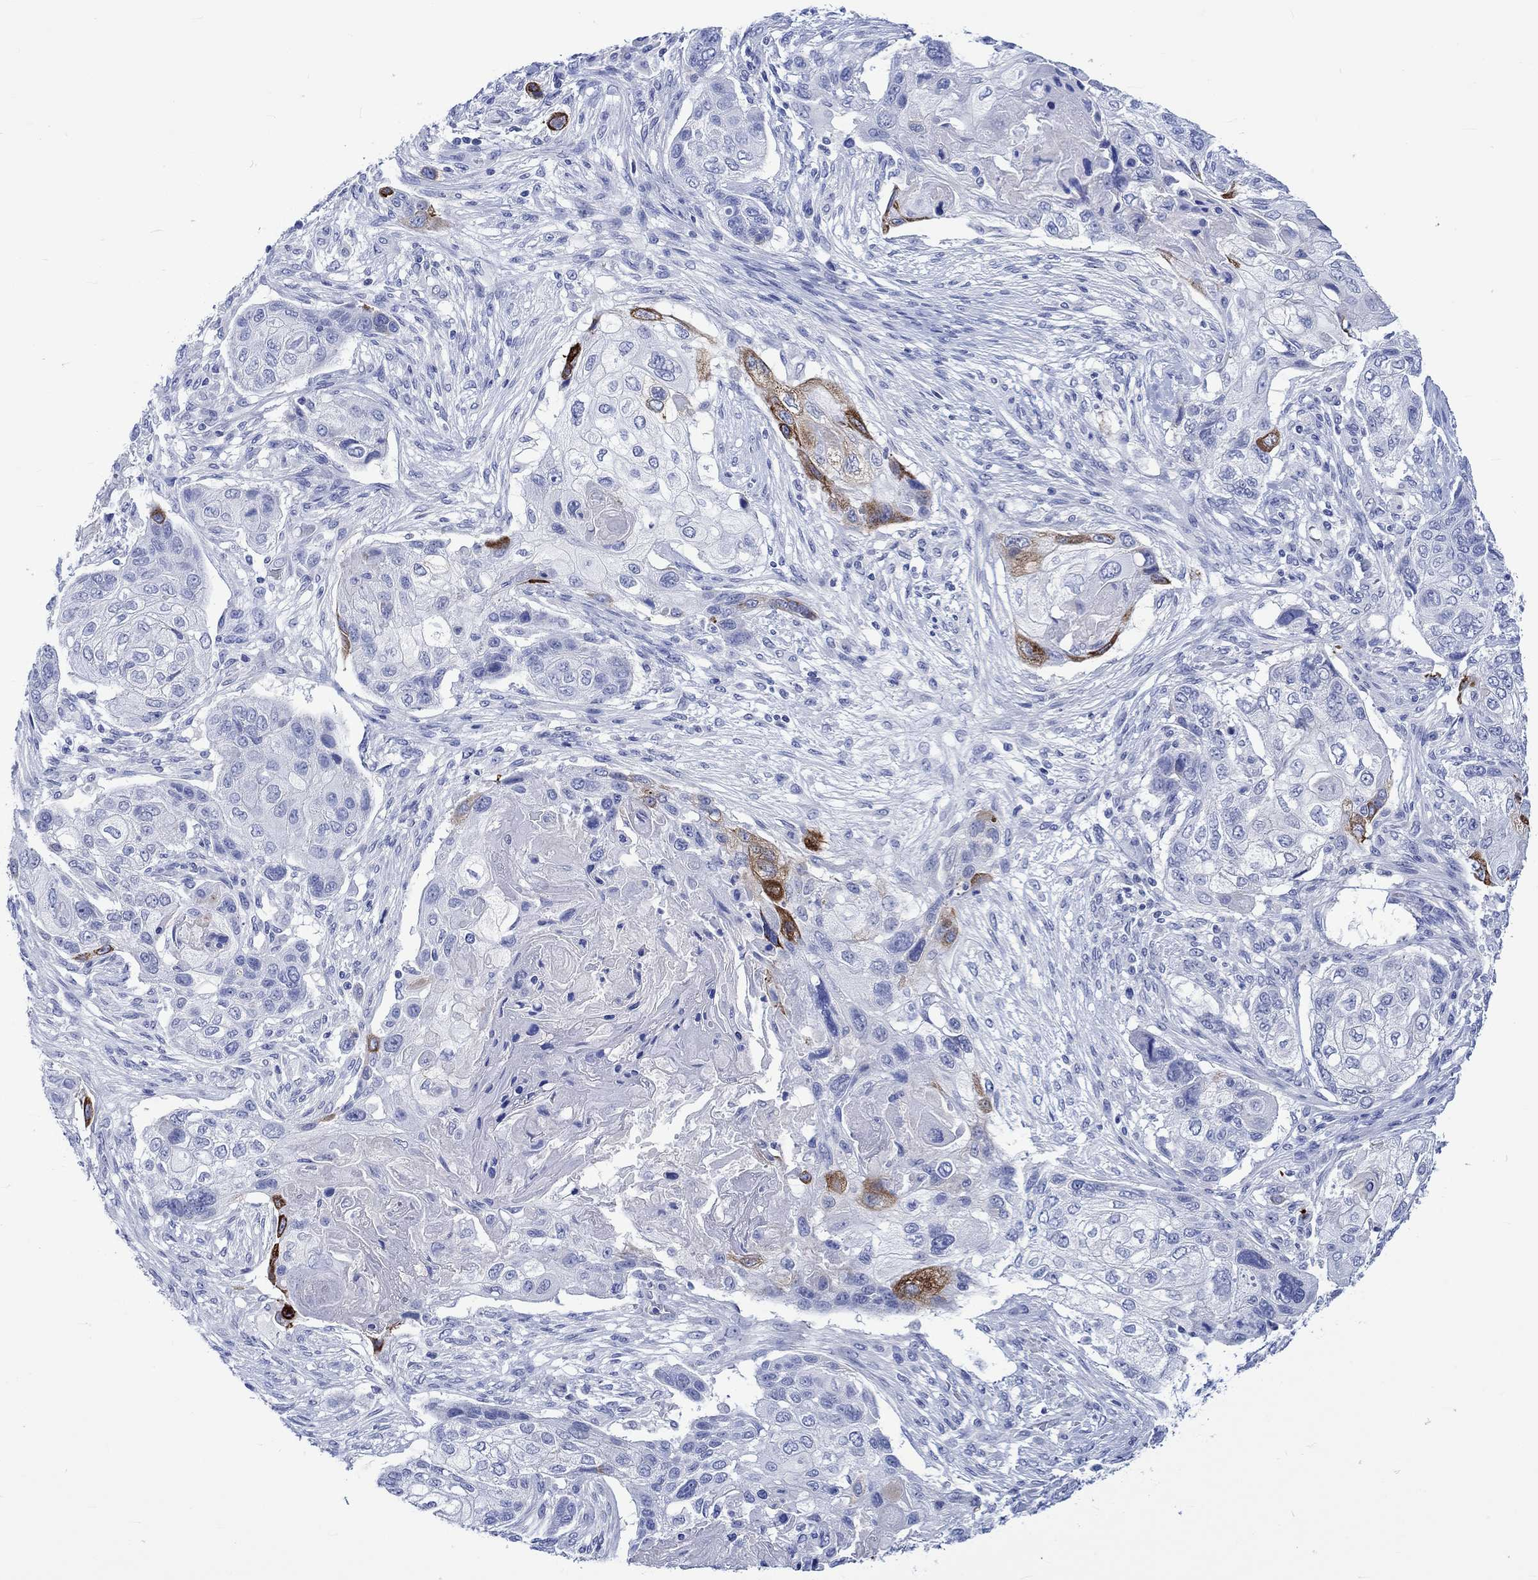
{"staining": {"intensity": "strong", "quantity": "<25%", "location": "cytoplasmic/membranous"}, "tissue": "lung cancer", "cell_type": "Tumor cells", "image_type": "cancer", "snomed": [{"axis": "morphology", "description": "Normal tissue, NOS"}, {"axis": "morphology", "description": "Squamous cell carcinoma, NOS"}, {"axis": "topography", "description": "Bronchus"}, {"axis": "topography", "description": "Lung"}], "caption": "Squamous cell carcinoma (lung) stained with DAB immunohistochemistry (IHC) reveals medium levels of strong cytoplasmic/membranous positivity in about <25% of tumor cells.", "gene": "KLHL33", "patient": {"sex": "male", "age": 69}}